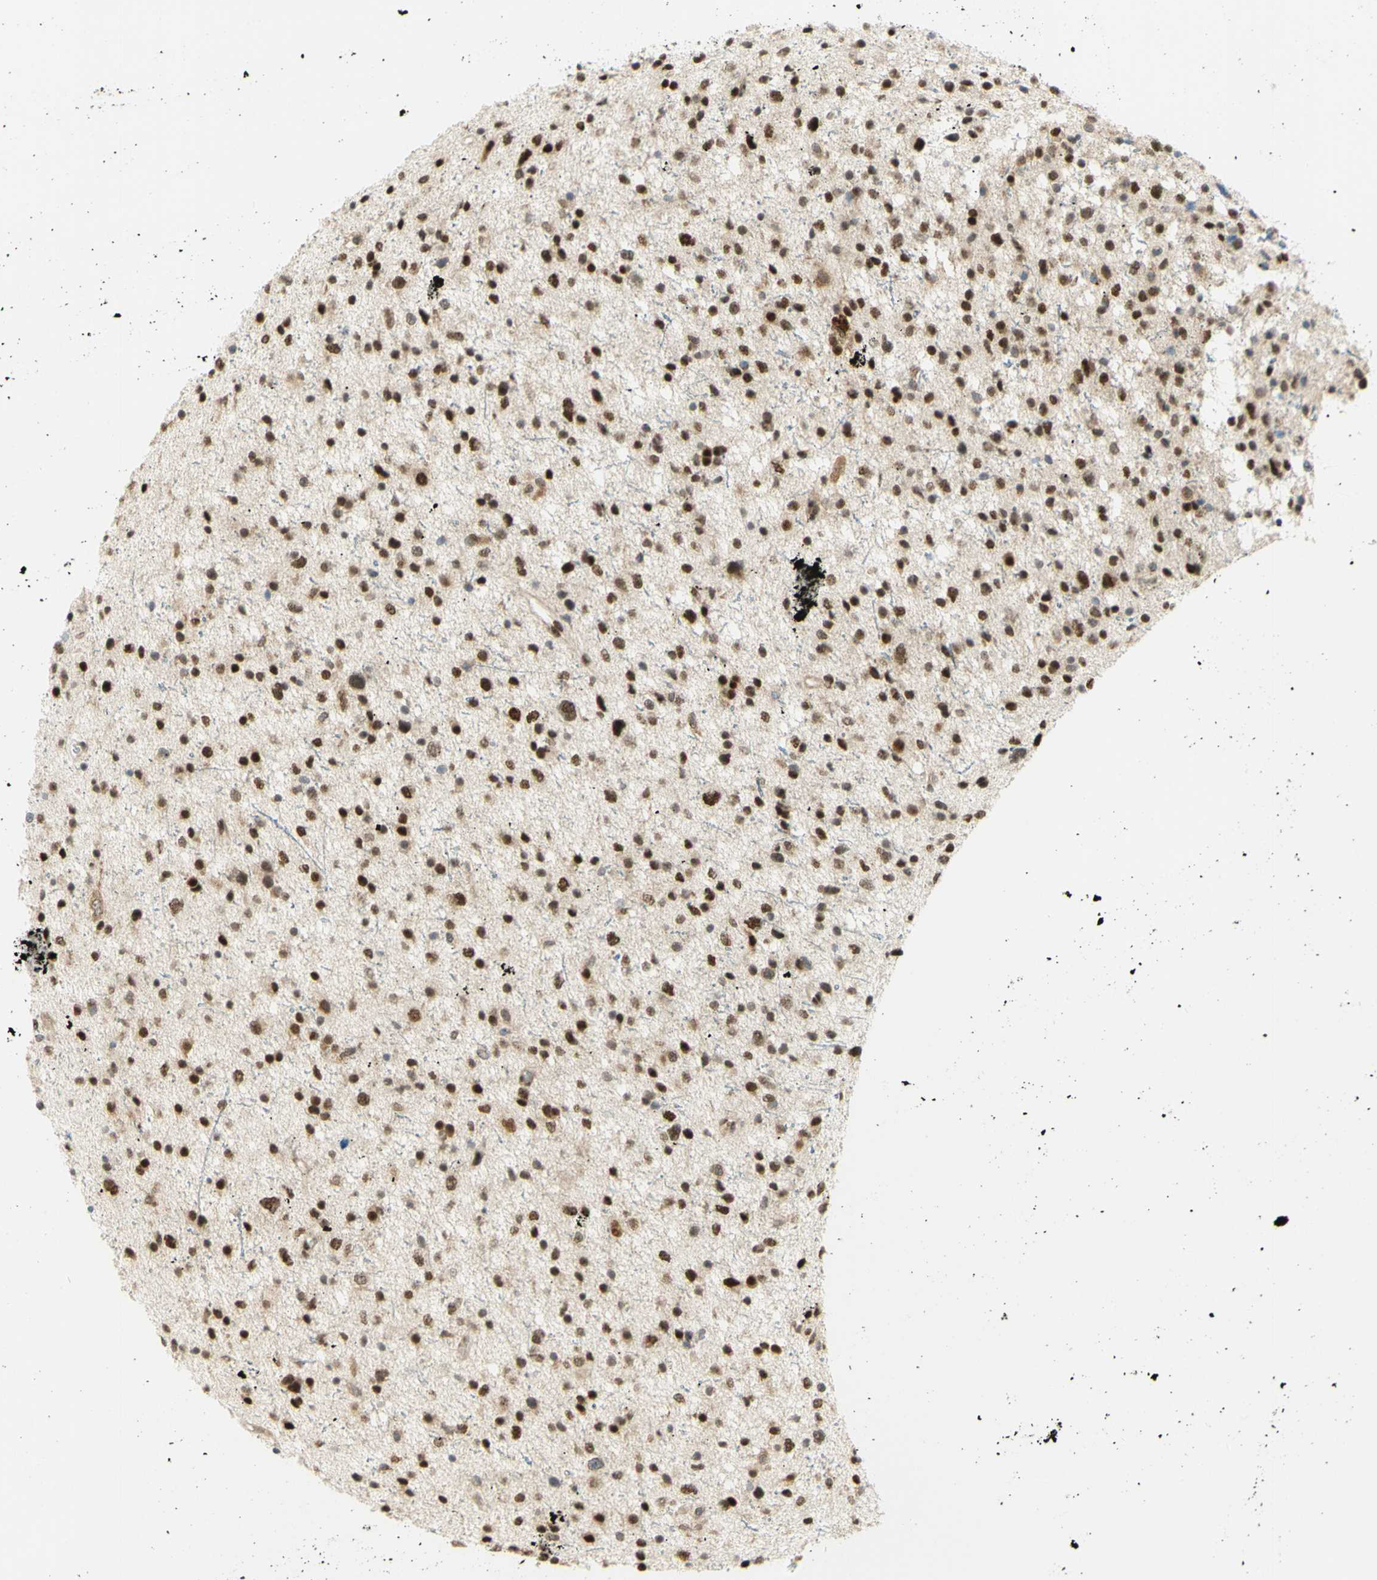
{"staining": {"intensity": "strong", "quantity": ">75%", "location": "nuclear"}, "tissue": "glioma", "cell_type": "Tumor cells", "image_type": "cancer", "snomed": [{"axis": "morphology", "description": "Glioma, malignant, Low grade"}, {"axis": "topography", "description": "Brain"}], "caption": "A micrograph of human malignant glioma (low-grade) stained for a protein reveals strong nuclear brown staining in tumor cells. The staining was performed using DAB (3,3'-diaminobenzidine), with brown indicating positive protein expression. Nuclei are stained blue with hematoxylin.", "gene": "DDX1", "patient": {"sex": "female", "age": 37}}